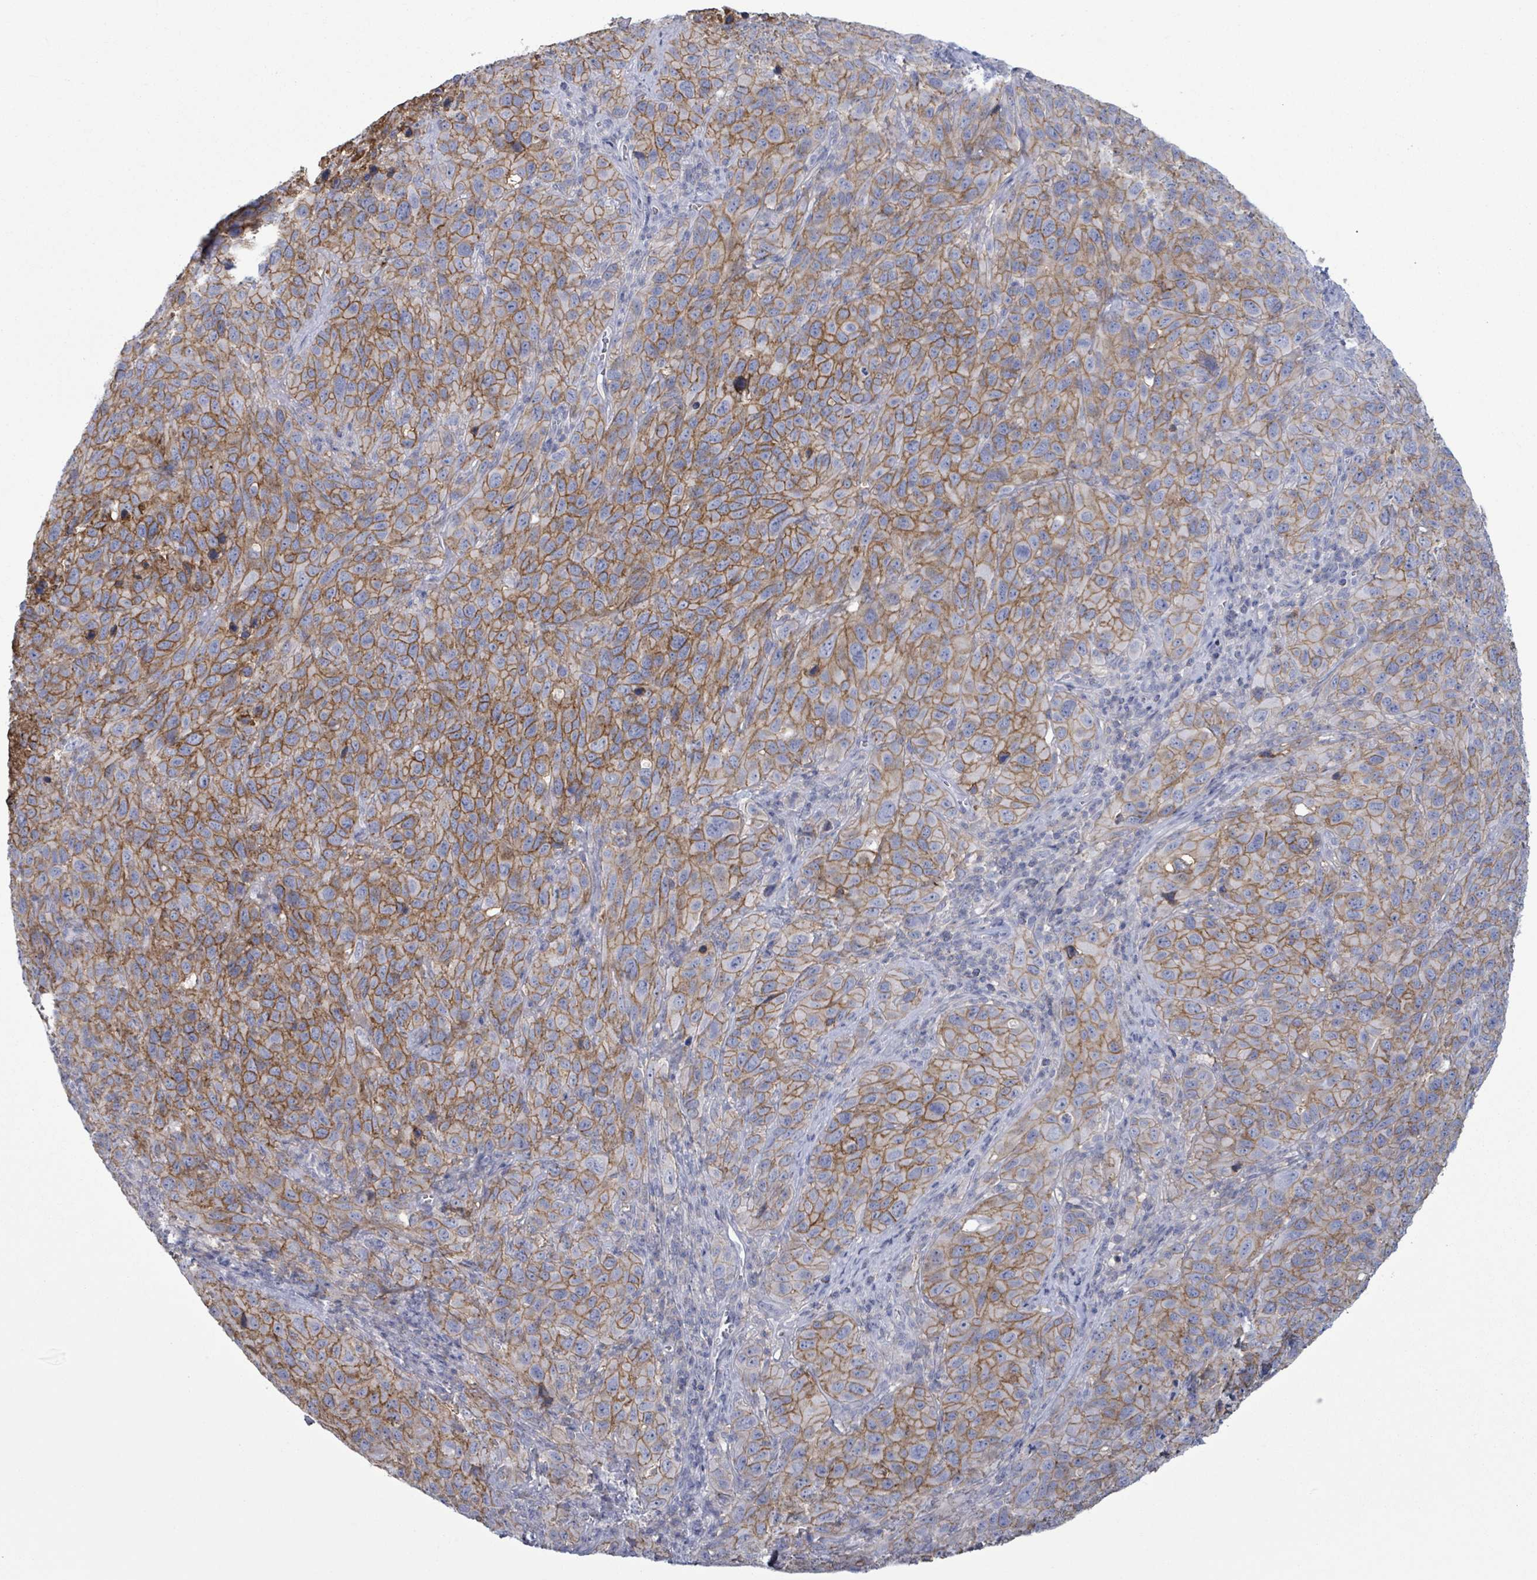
{"staining": {"intensity": "moderate", "quantity": ">75%", "location": "cytoplasmic/membranous"}, "tissue": "cervical cancer", "cell_type": "Tumor cells", "image_type": "cancer", "snomed": [{"axis": "morphology", "description": "Squamous cell carcinoma, NOS"}, {"axis": "topography", "description": "Cervix"}], "caption": "Immunohistochemistry of cervical squamous cell carcinoma exhibits medium levels of moderate cytoplasmic/membranous staining in about >75% of tumor cells.", "gene": "BSG", "patient": {"sex": "female", "age": 51}}